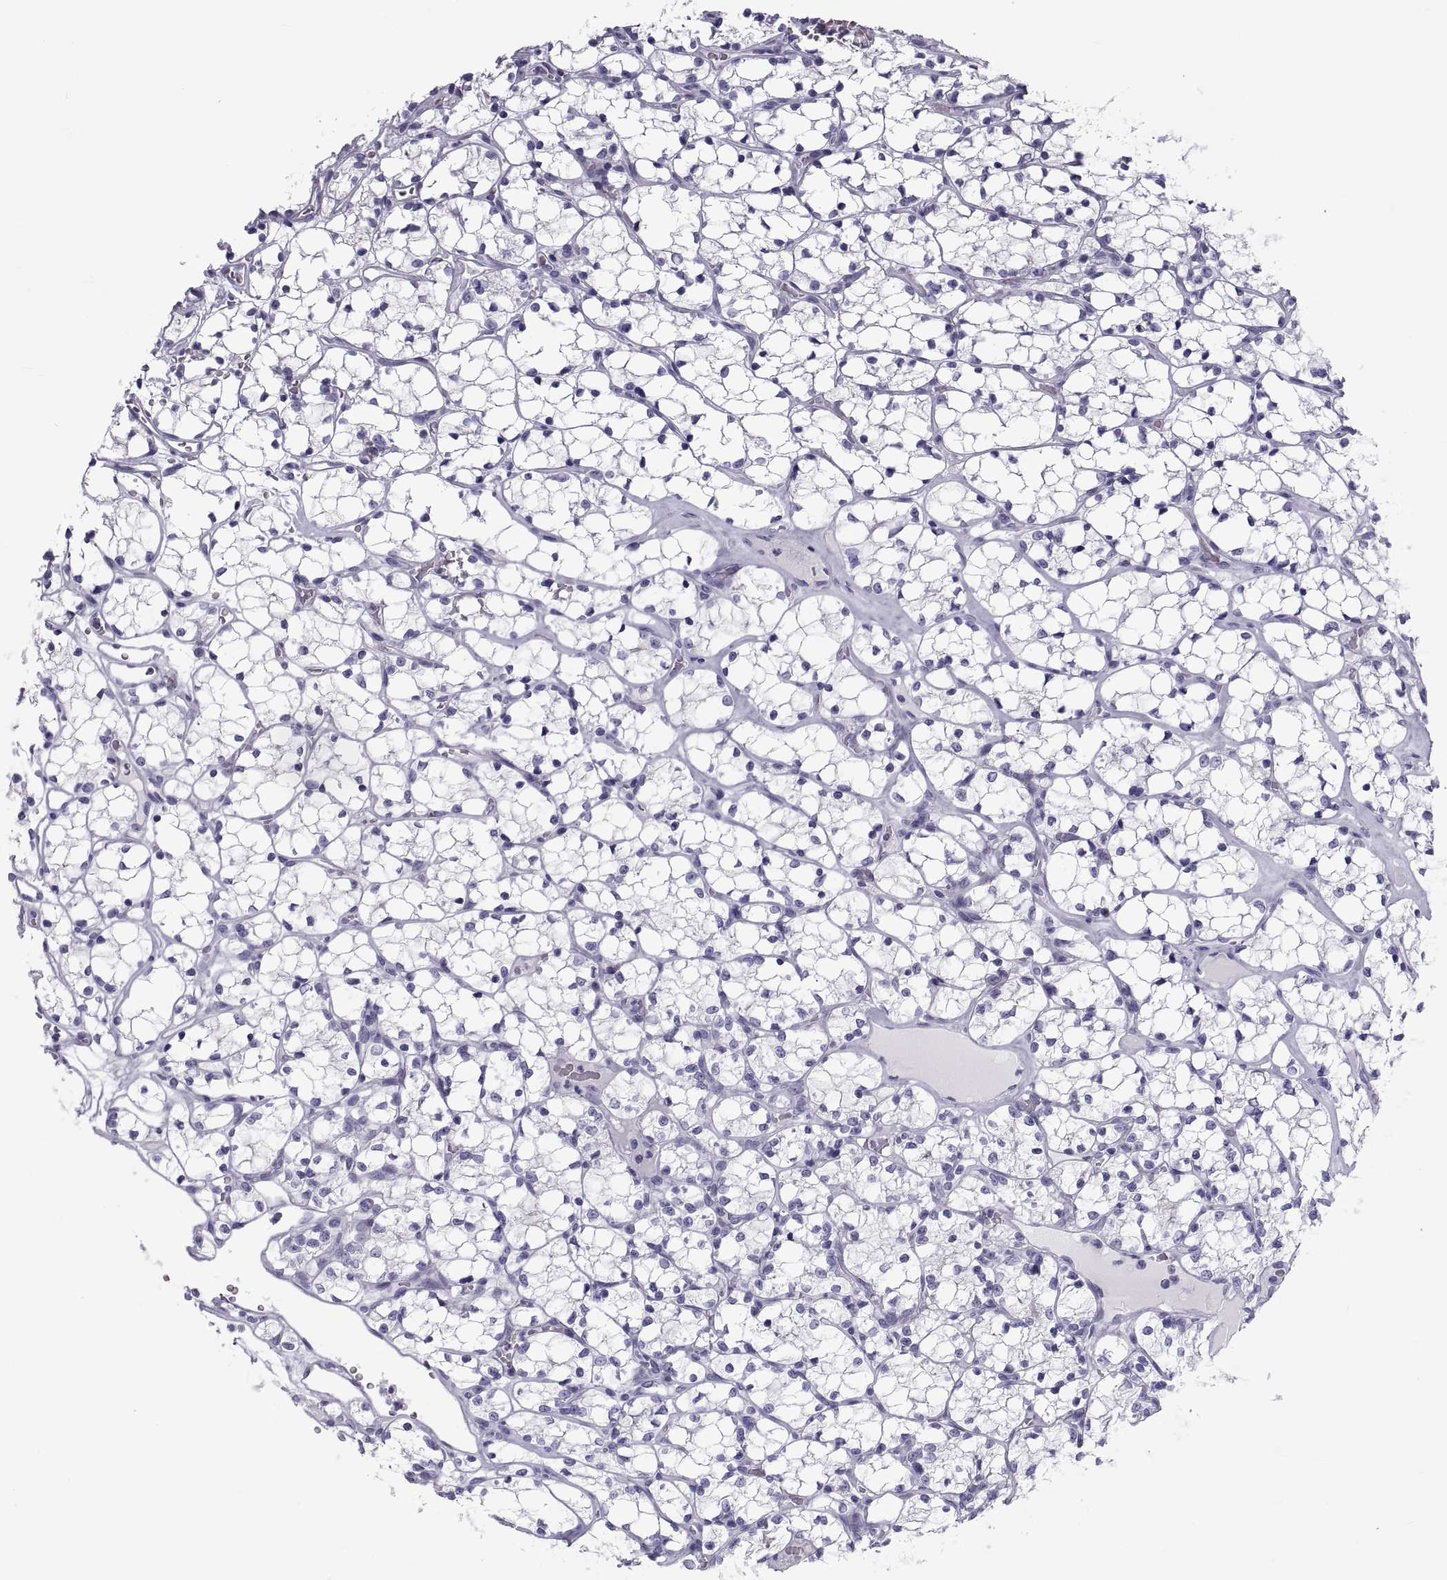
{"staining": {"intensity": "negative", "quantity": "none", "location": "none"}, "tissue": "renal cancer", "cell_type": "Tumor cells", "image_type": "cancer", "snomed": [{"axis": "morphology", "description": "Adenocarcinoma, NOS"}, {"axis": "topography", "description": "Kidney"}], "caption": "This photomicrograph is of adenocarcinoma (renal) stained with immunohistochemistry (IHC) to label a protein in brown with the nuclei are counter-stained blue. There is no staining in tumor cells. Brightfield microscopy of immunohistochemistry stained with DAB (brown) and hematoxylin (blue), captured at high magnification.", "gene": "NPTX2", "patient": {"sex": "female", "age": 69}}